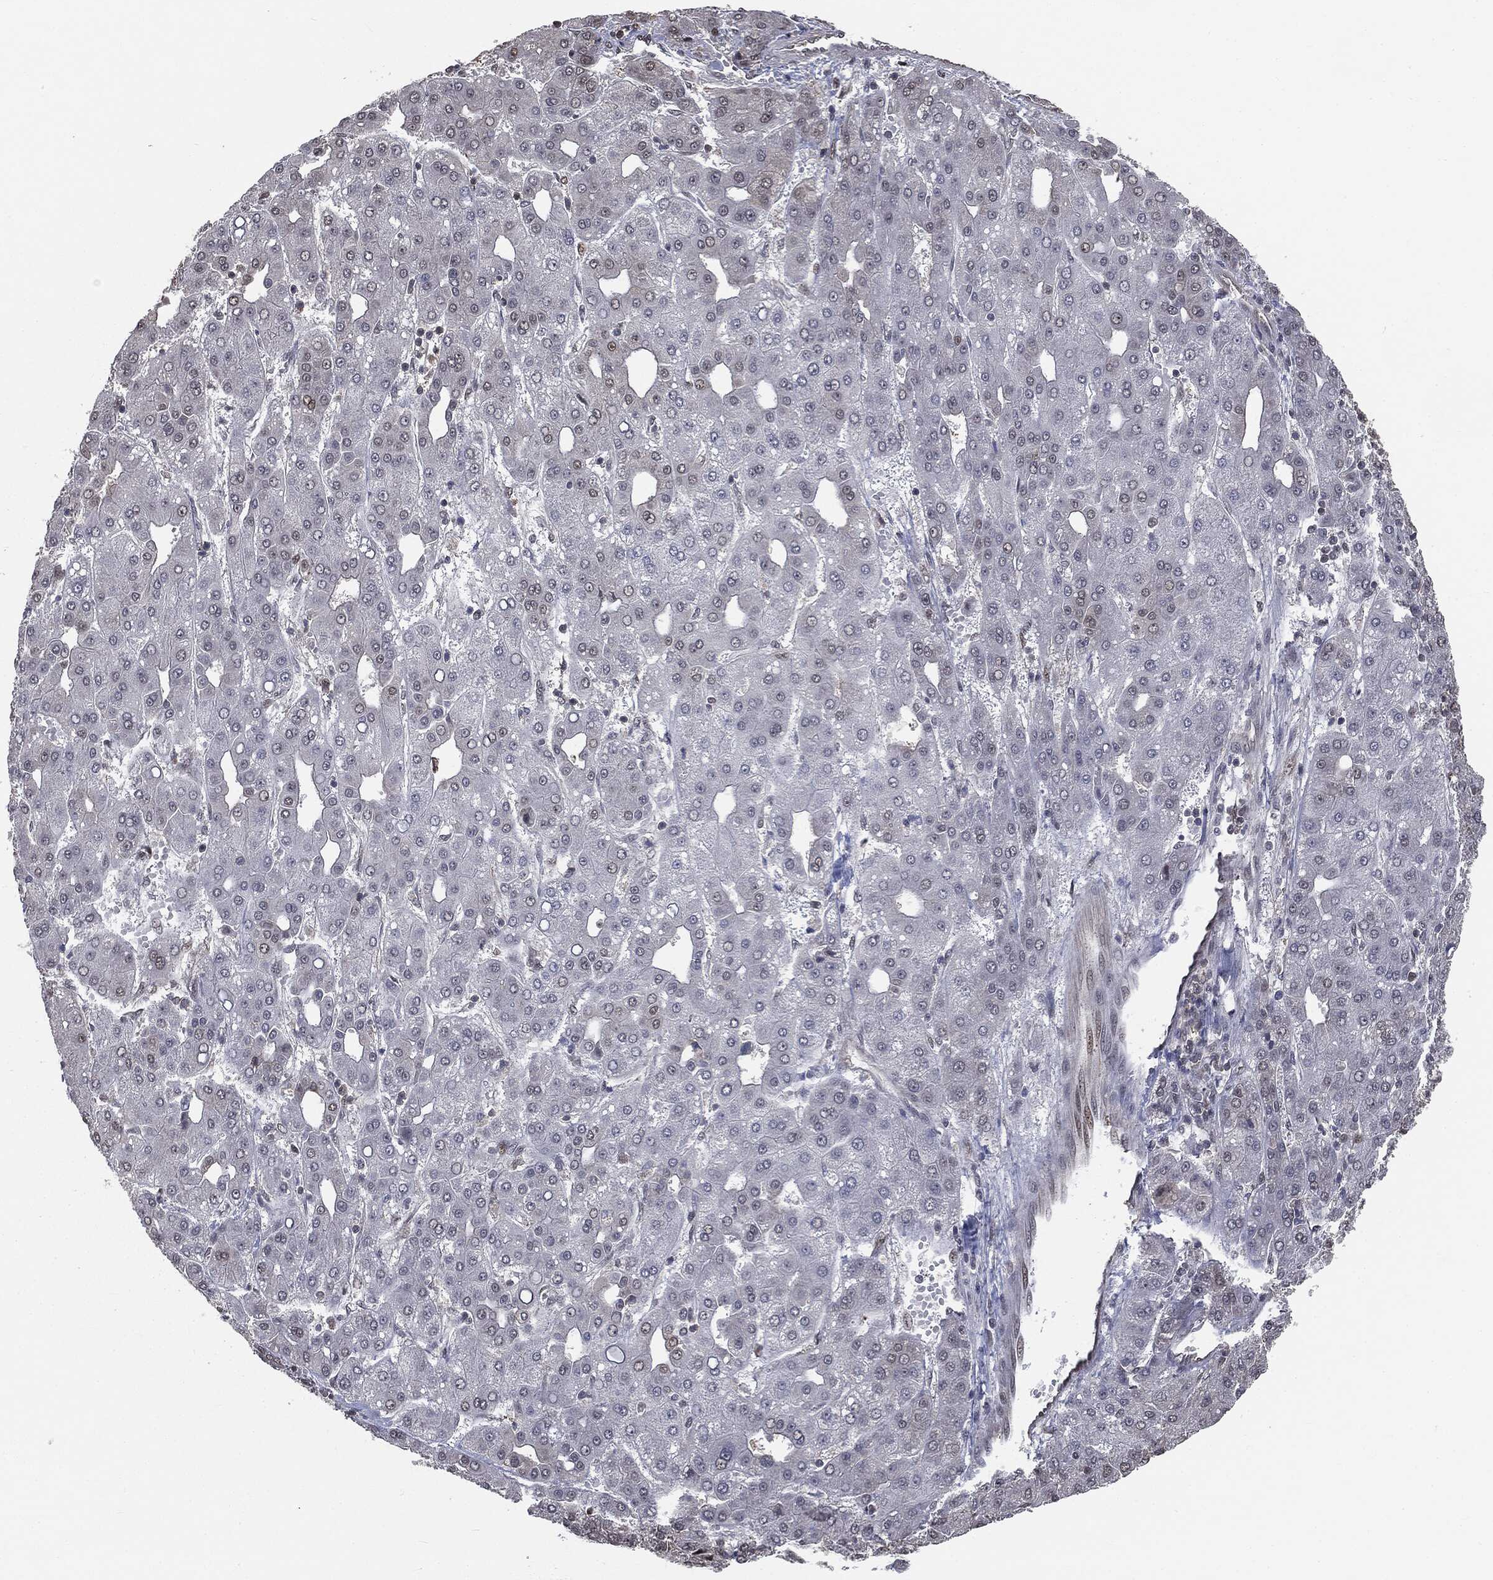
{"staining": {"intensity": "negative", "quantity": "none", "location": "none"}, "tissue": "liver cancer", "cell_type": "Tumor cells", "image_type": "cancer", "snomed": [{"axis": "morphology", "description": "Carcinoma, Hepatocellular, NOS"}, {"axis": "topography", "description": "Liver"}], "caption": "An IHC micrograph of liver cancer (hepatocellular carcinoma) is shown. There is no staining in tumor cells of liver cancer (hepatocellular carcinoma).", "gene": "SHLD2", "patient": {"sex": "male", "age": 65}}